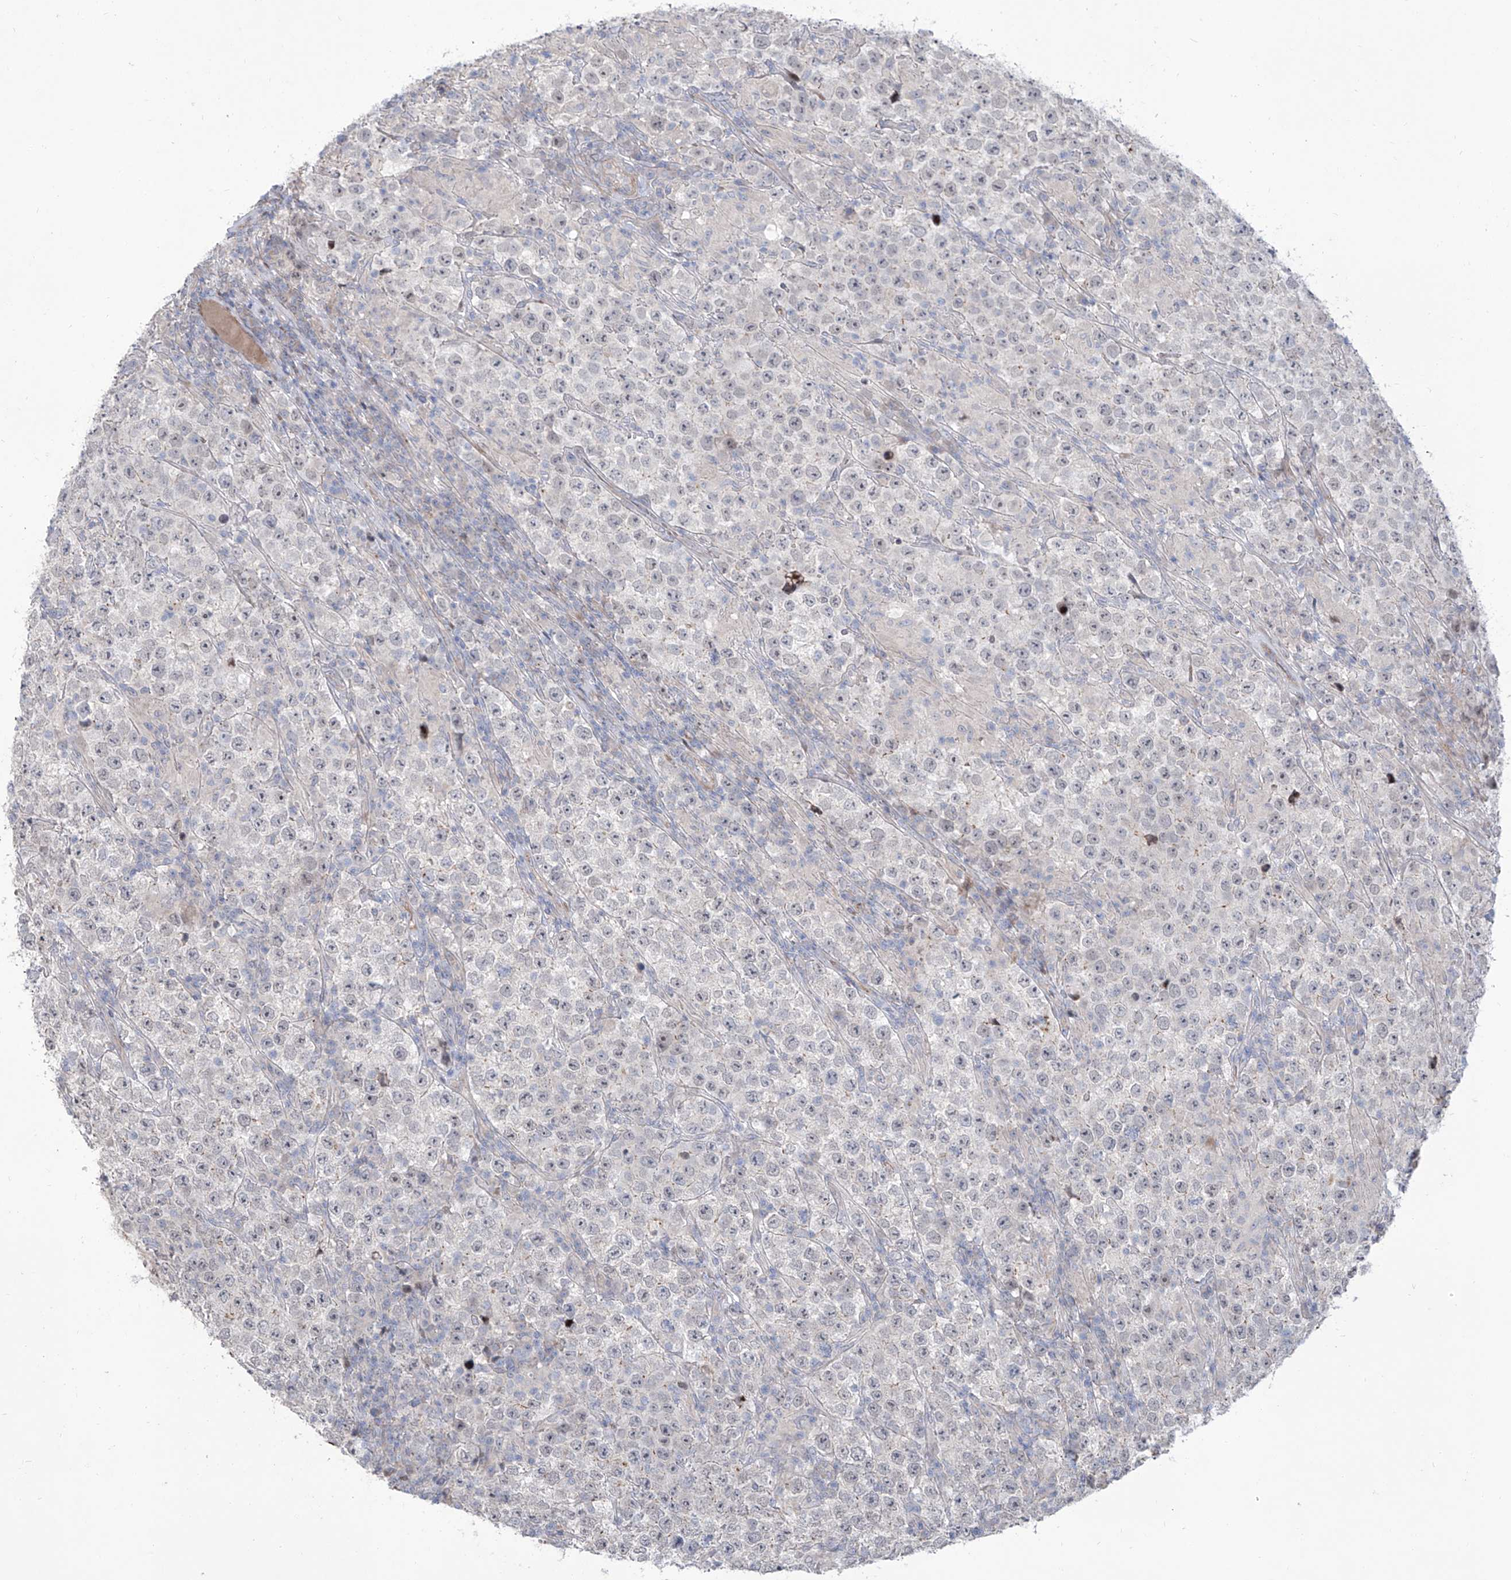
{"staining": {"intensity": "negative", "quantity": "none", "location": "none"}, "tissue": "testis cancer", "cell_type": "Tumor cells", "image_type": "cancer", "snomed": [{"axis": "morphology", "description": "Normal tissue, NOS"}, {"axis": "morphology", "description": "Urothelial carcinoma, High grade"}, {"axis": "morphology", "description": "Seminoma, NOS"}, {"axis": "morphology", "description": "Carcinoma, Embryonal, NOS"}, {"axis": "topography", "description": "Urinary bladder"}, {"axis": "topography", "description": "Testis"}], "caption": "Immunohistochemistry of human testis cancer displays no positivity in tumor cells.", "gene": "LRRC1", "patient": {"sex": "male", "age": 41}}